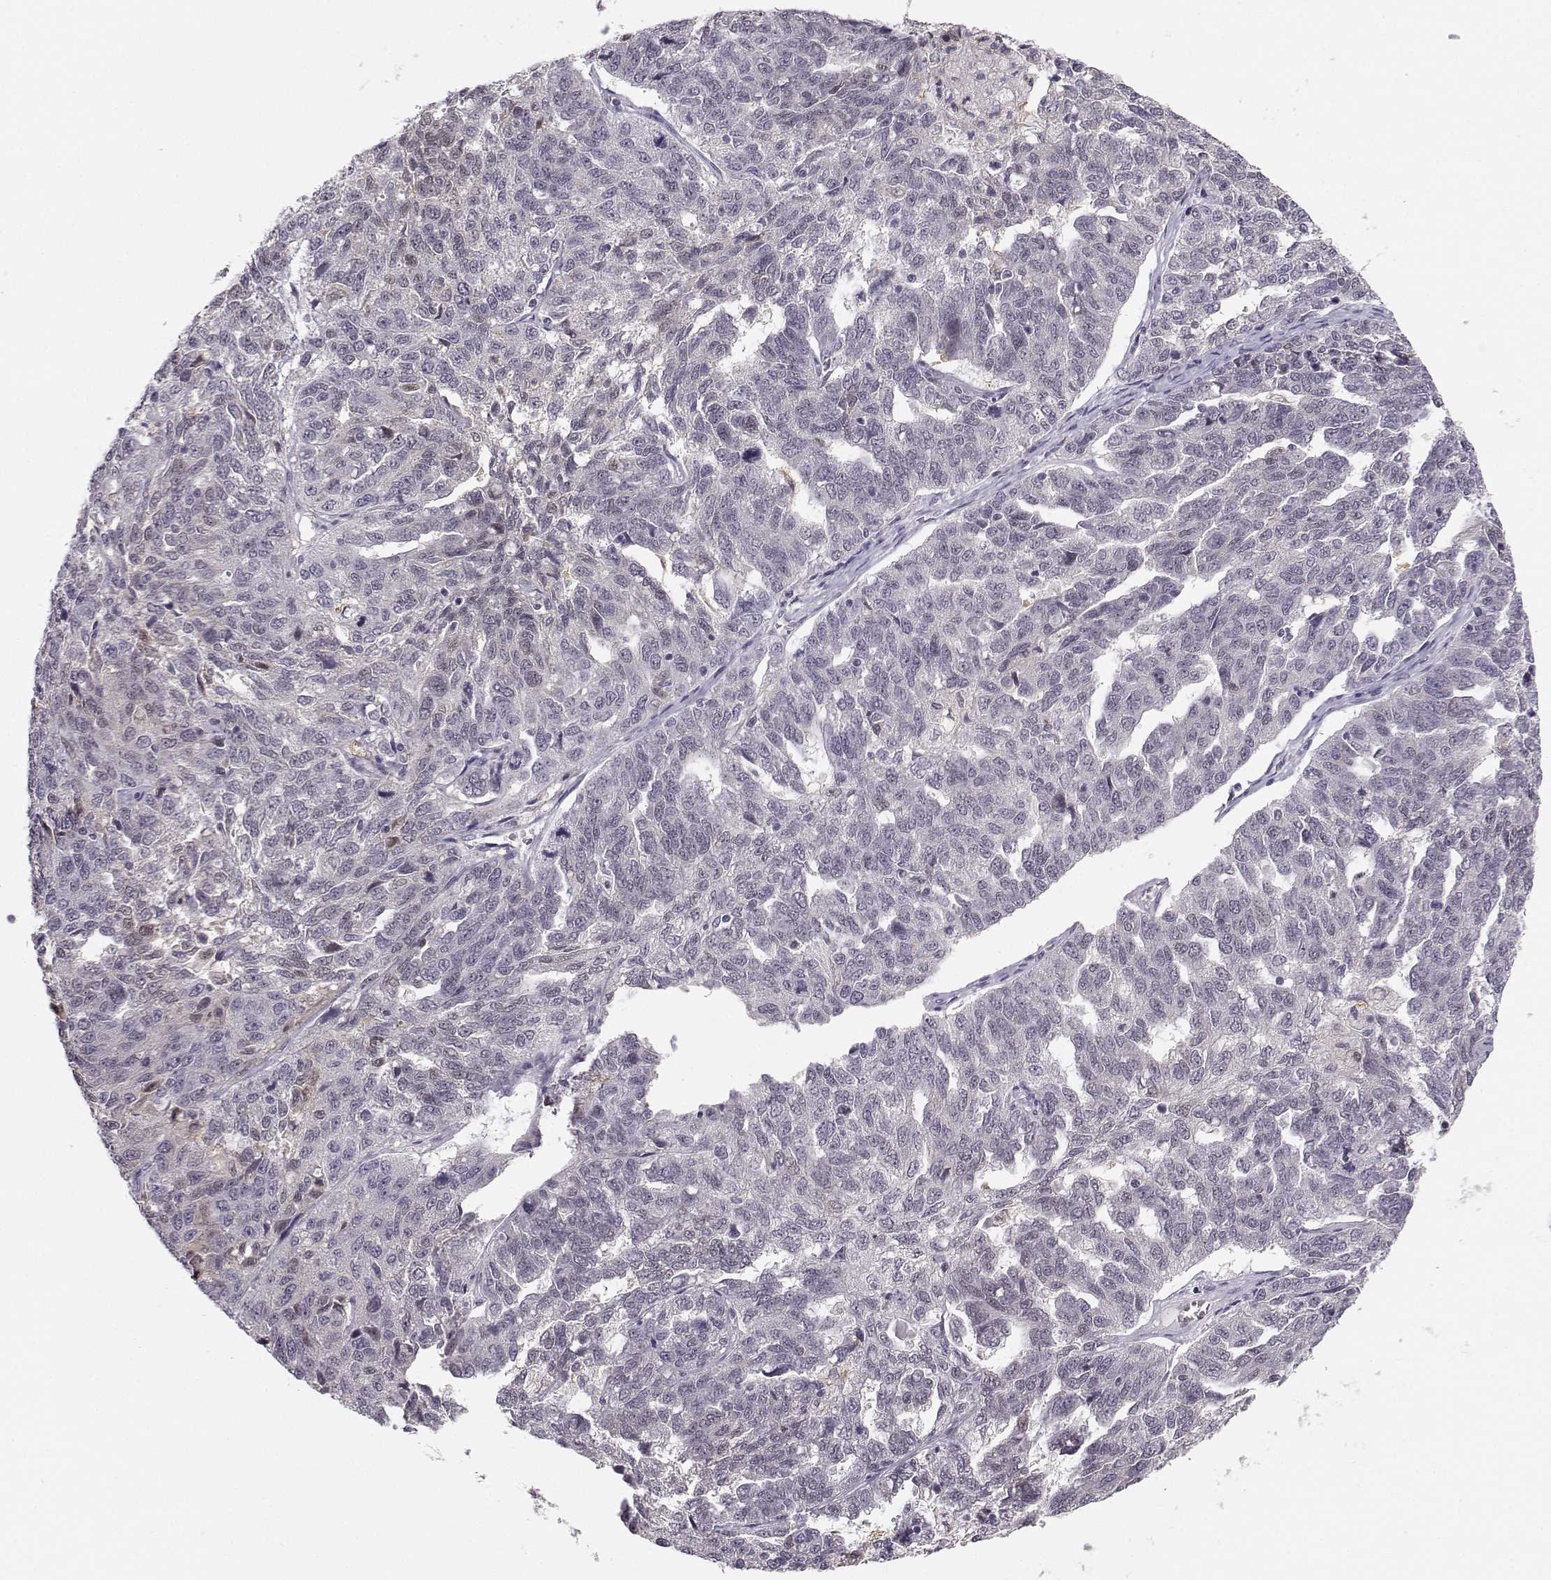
{"staining": {"intensity": "weak", "quantity": "<25%", "location": "cytoplasmic/membranous"}, "tissue": "ovarian cancer", "cell_type": "Tumor cells", "image_type": "cancer", "snomed": [{"axis": "morphology", "description": "Cystadenocarcinoma, serous, NOS"}, {"axis": "topography", "description": "Ovary"}], "caption": "An IHC histopathology image of ovarian cancer (serous cystadenocarcinoma) is shown. There is no staining in tumor cells of ovarian cancer (serous cystadenocarcinoma).", "gene": "HTR7", "patient": {"sex": "female", "age": 71}}